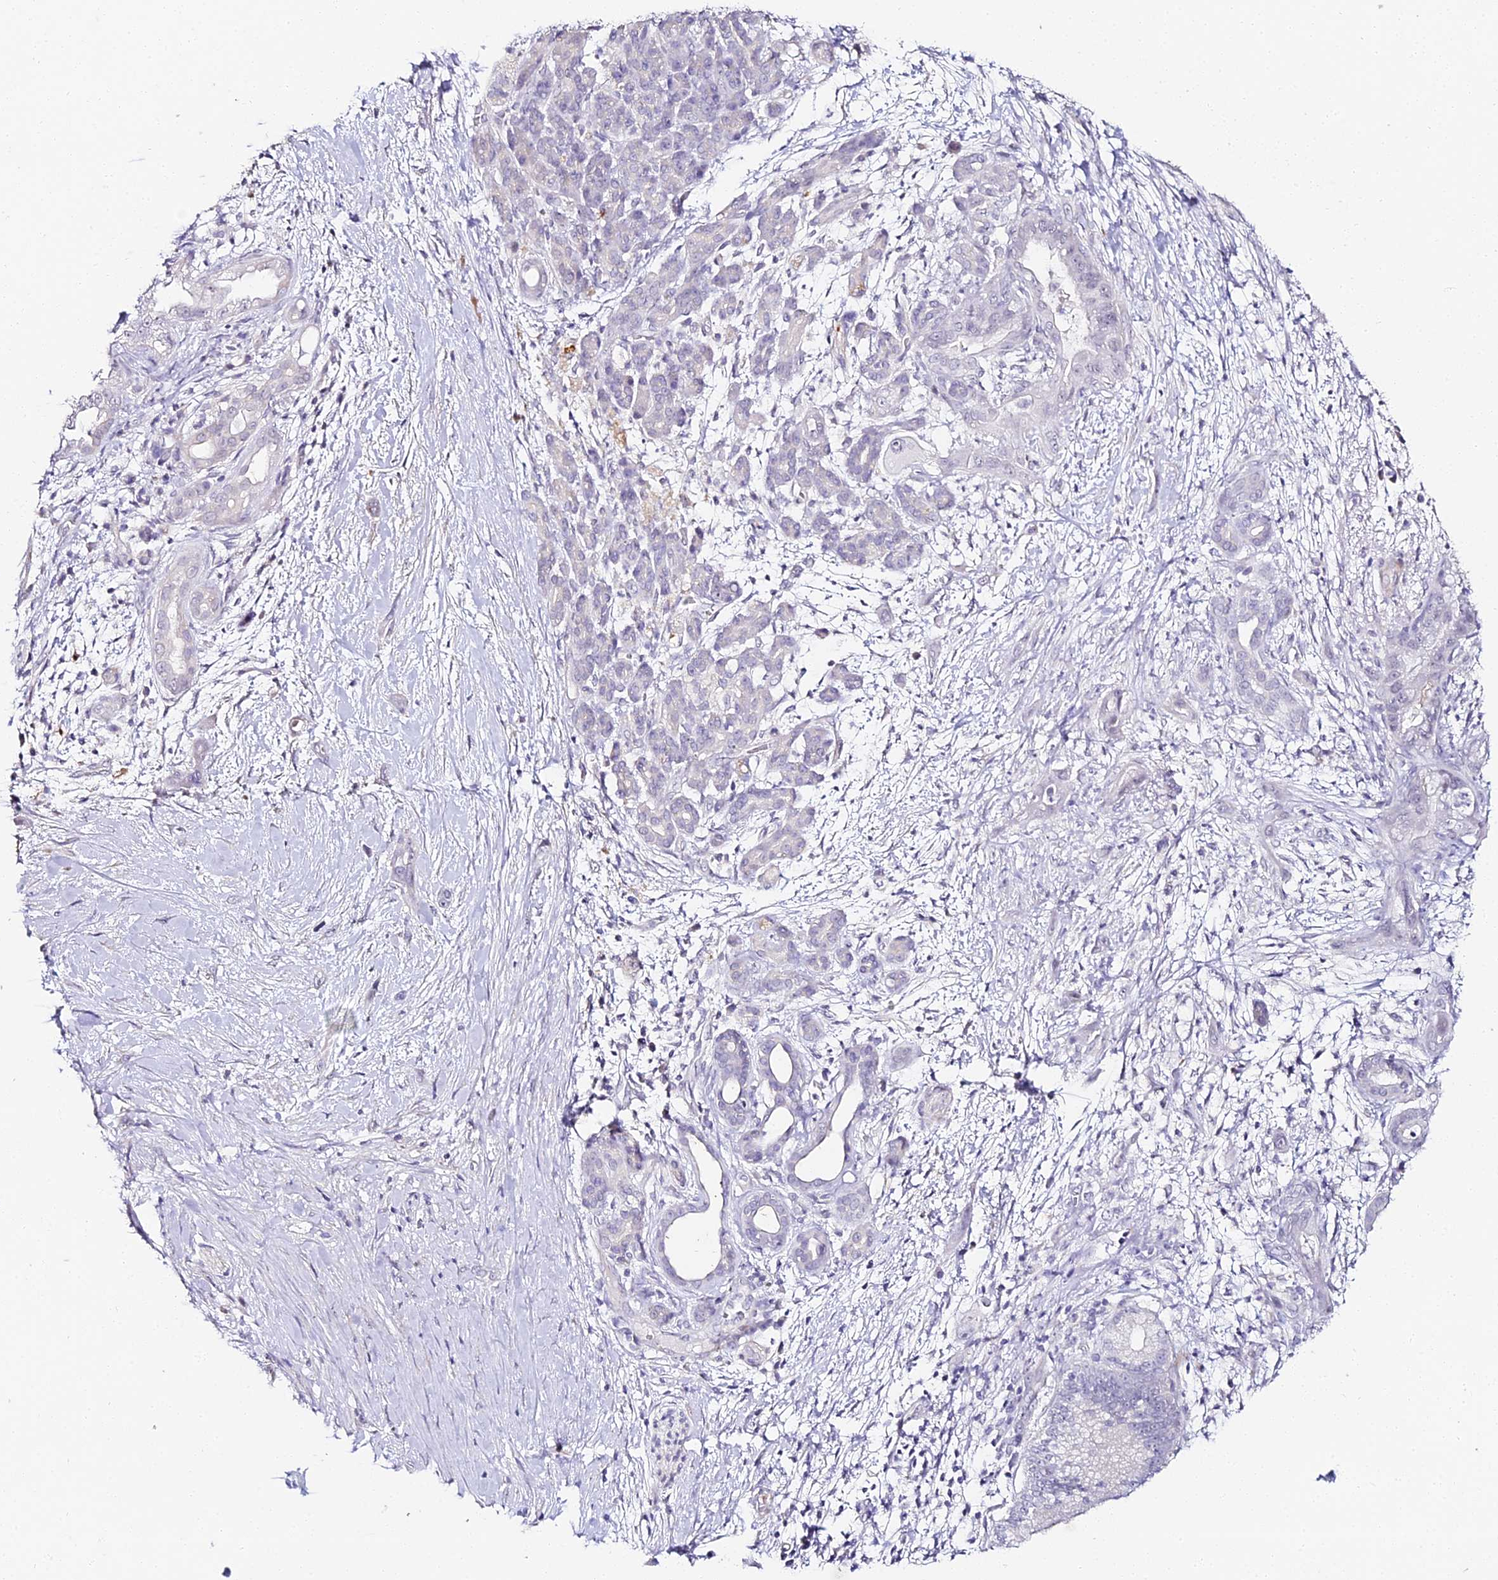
{"staining": {"intensity": "negative", "quantity": "none", "location": "none"}, "tissue": "pancreatic cancer", "cell_type": "Tumor cells", "image_type": "cancer", "snomed": [{"axis": "morphology", "description": "Adenocarcinoma, NOS"}, {"axis": "topography", "description": "Pancreas"}], "caption": "High magnification brightfield microscopy of adenocarcinoma (pancreatic) stained with DAB (brown) and counterstained with hematoxylin (blue): tumor cells show no significant staining.", "gene": "ALPG", "patient": {"sex": "male", "age": 59}}